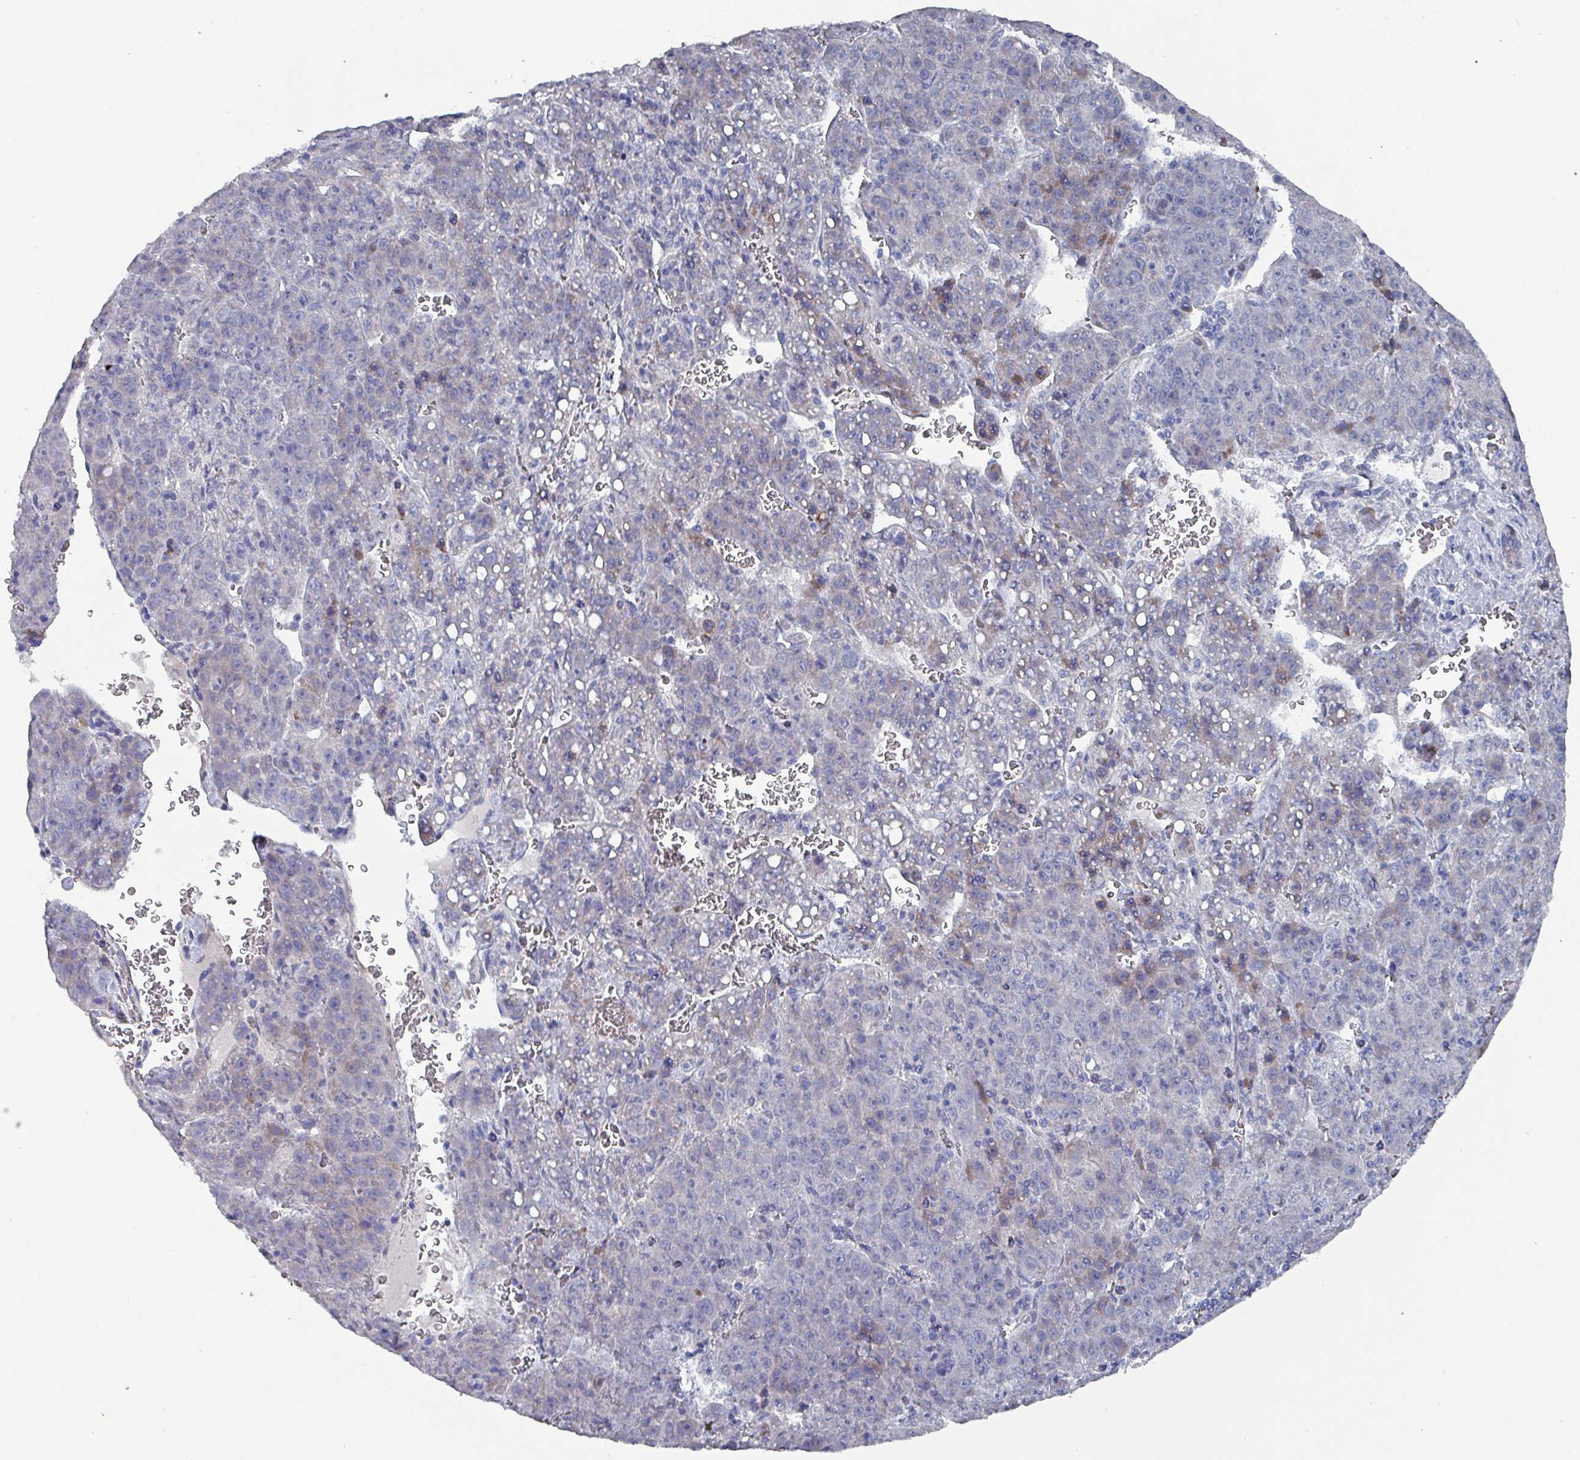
{"staining": {"intensity": "negative", "quantity": "none", "location": "none"}, "tissue": "liver cancer", "cell_type": "Tumor cells", "image_type": "cancer", "snomed": [{"axis": "morphology", "description": "Carcinoma, Hepatocellular, NOS"}, {"axis": "topography", "description": "Liver"}], "caption": "This is an IHC photomicrograph of hepatocellular carcinoma (liver). There is no expression in tumor cells.", "gene": "DRD5", "patient": {"sex": "female", "age": 53}}